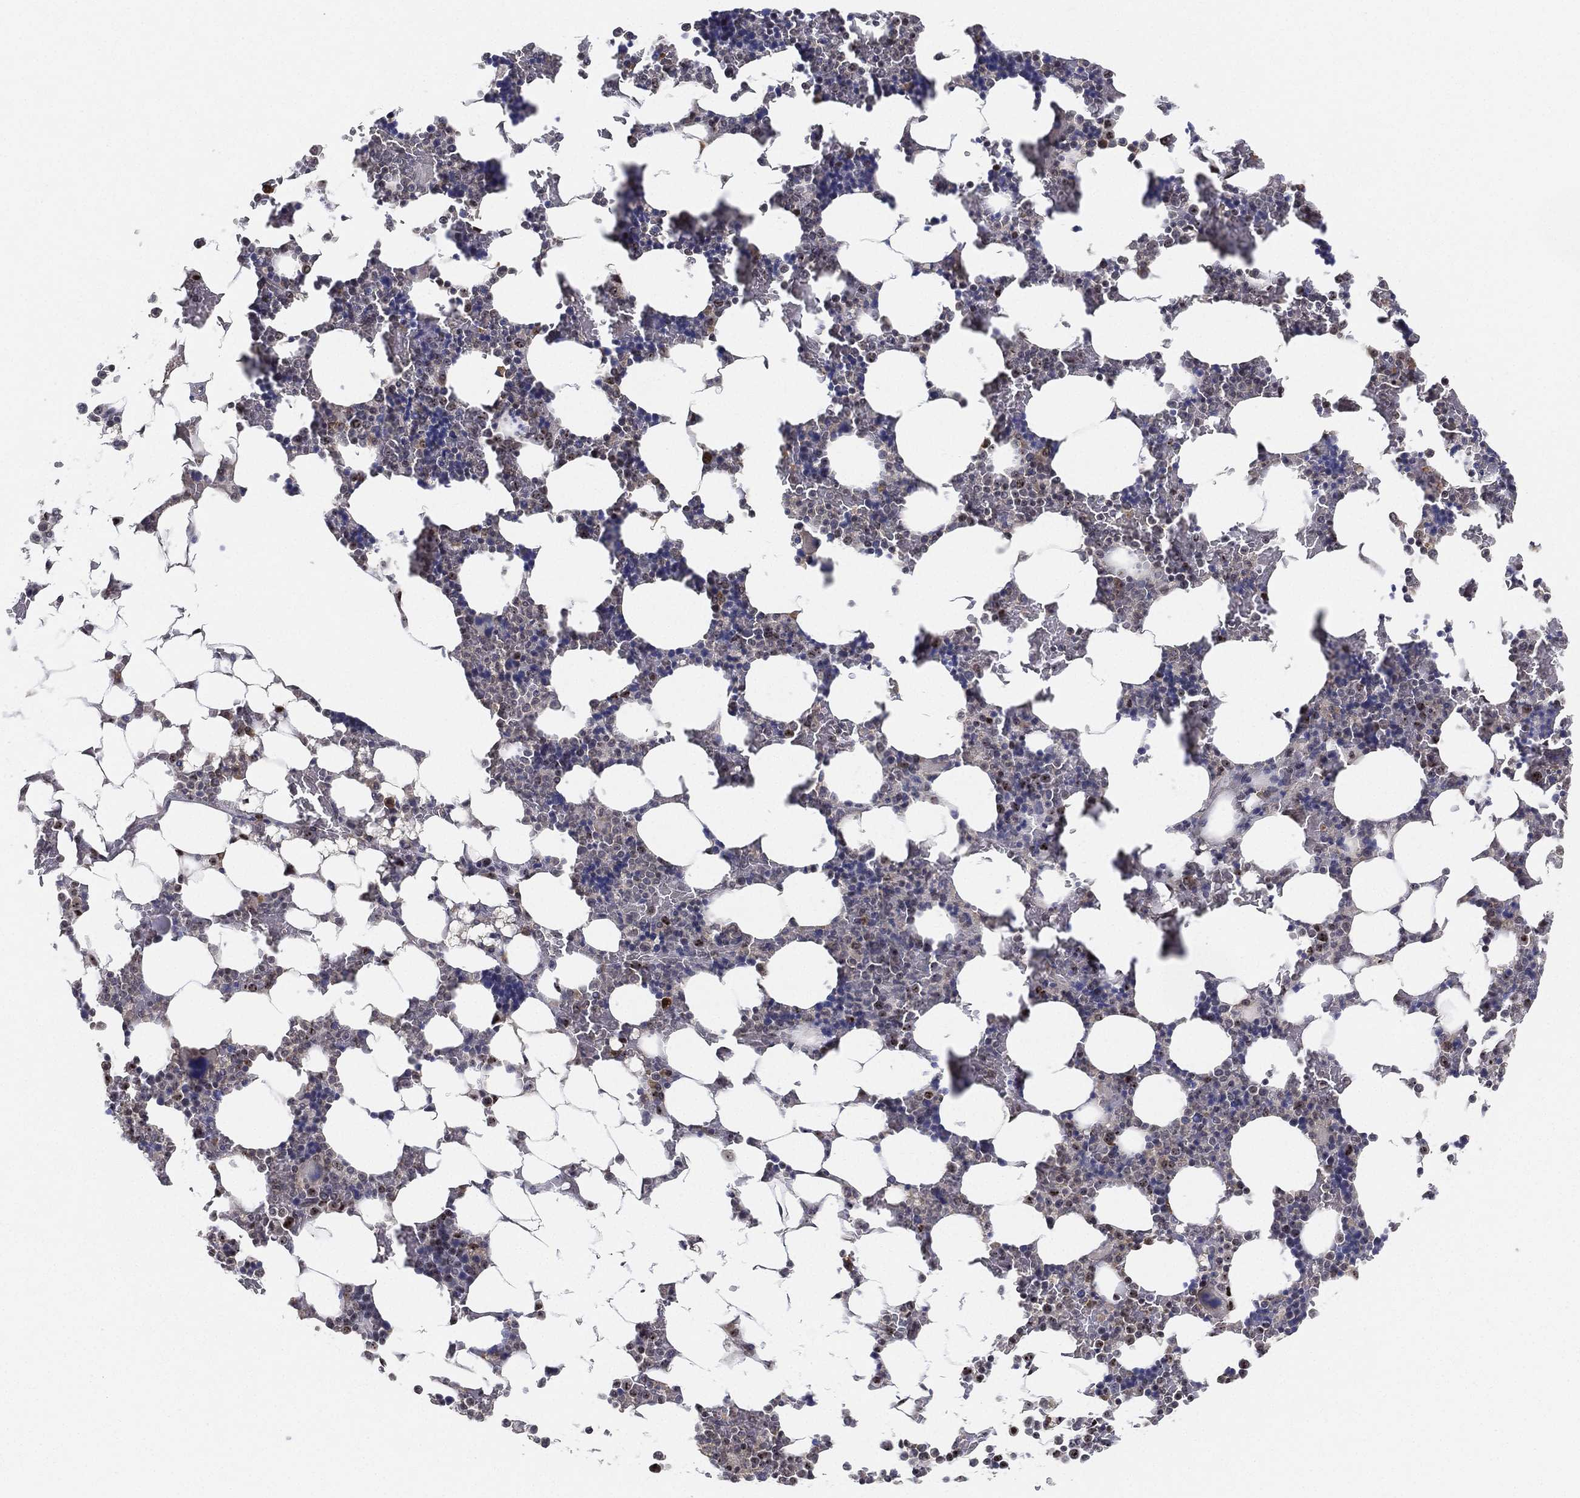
{"staining": {"intensity": "strong", "quantity": "<25%", "location": "nuclear"}, "tissue": "bone marrow", "cell_type": "Hematopoietic cells", "image_type": "normal", "snomed": [{"axis": "morphology", "description": "Normal tissue, NOS"}, {"axis": "topography", "description": "Bone marrow"}], "caption": "DAB (3,3'-diaminobenzidine) immunohistochemical staining of benign human bone marrow exhibits strong nuclear protein positivity in about <25% of hematopoietic cells.", "gene": "PPP1R16B", "patient": {"sex": "male", "age": 51}}